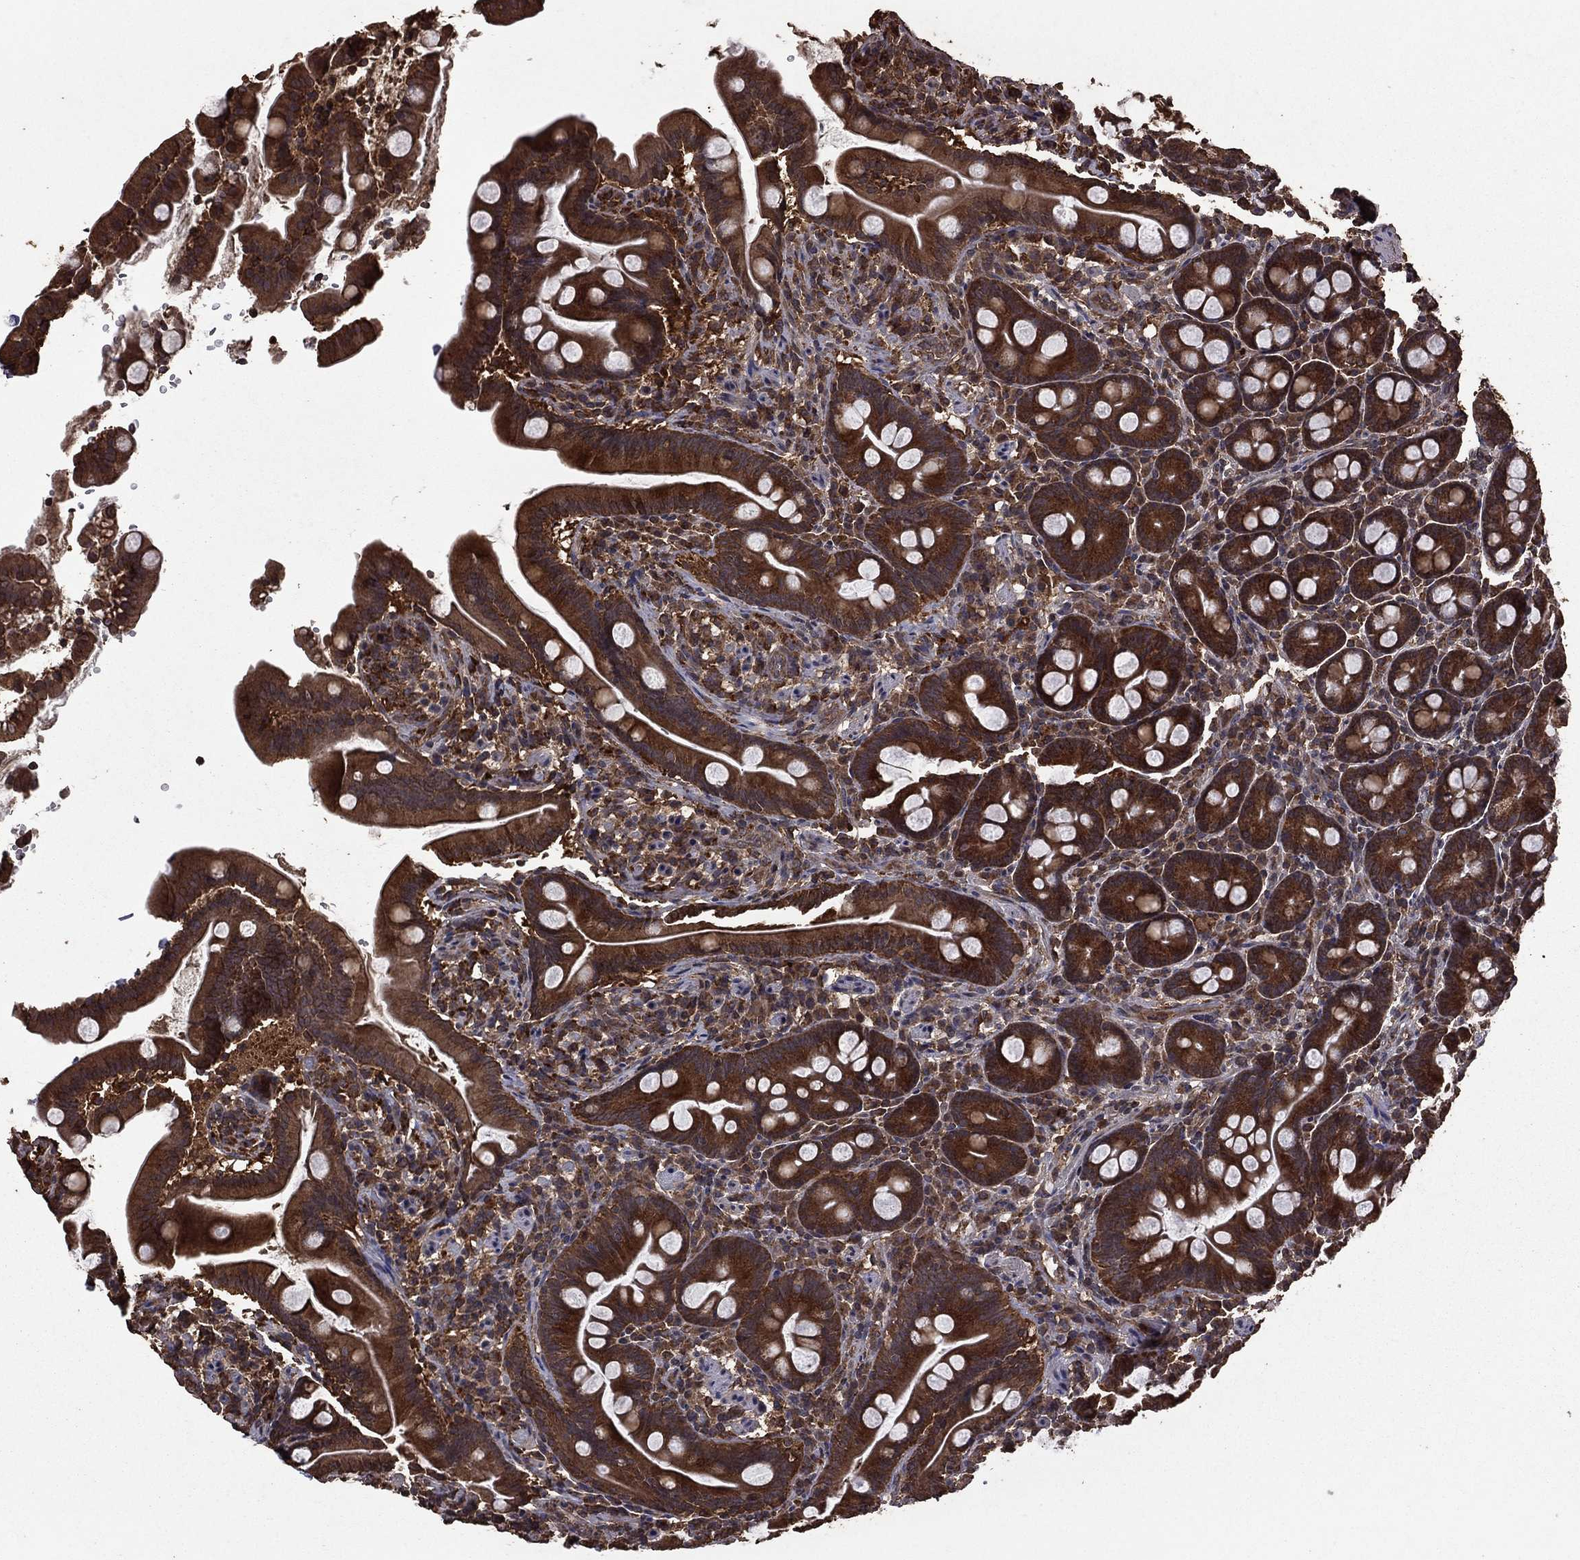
{"staining": {"intensity": "strong", "quantity": ">75%", "location": "cytoplasmic/membranous"}, "tissue": "small intestine", "cell_type": "Glandular cells", "image_type": "normal", "snomed": [{"axis": "morphology", "description": "Normal tissue, NOS"}, {"axis": "topography", "description": "Small intestine"}], "caption": "Strong cytoplasmic/membranous staining for a protein is identified in about >75% of glandular cells of benign small intestine using immunohistochemistry.", "gene": "BIRC6", "patient": {"sex": "female", "age": 44}}